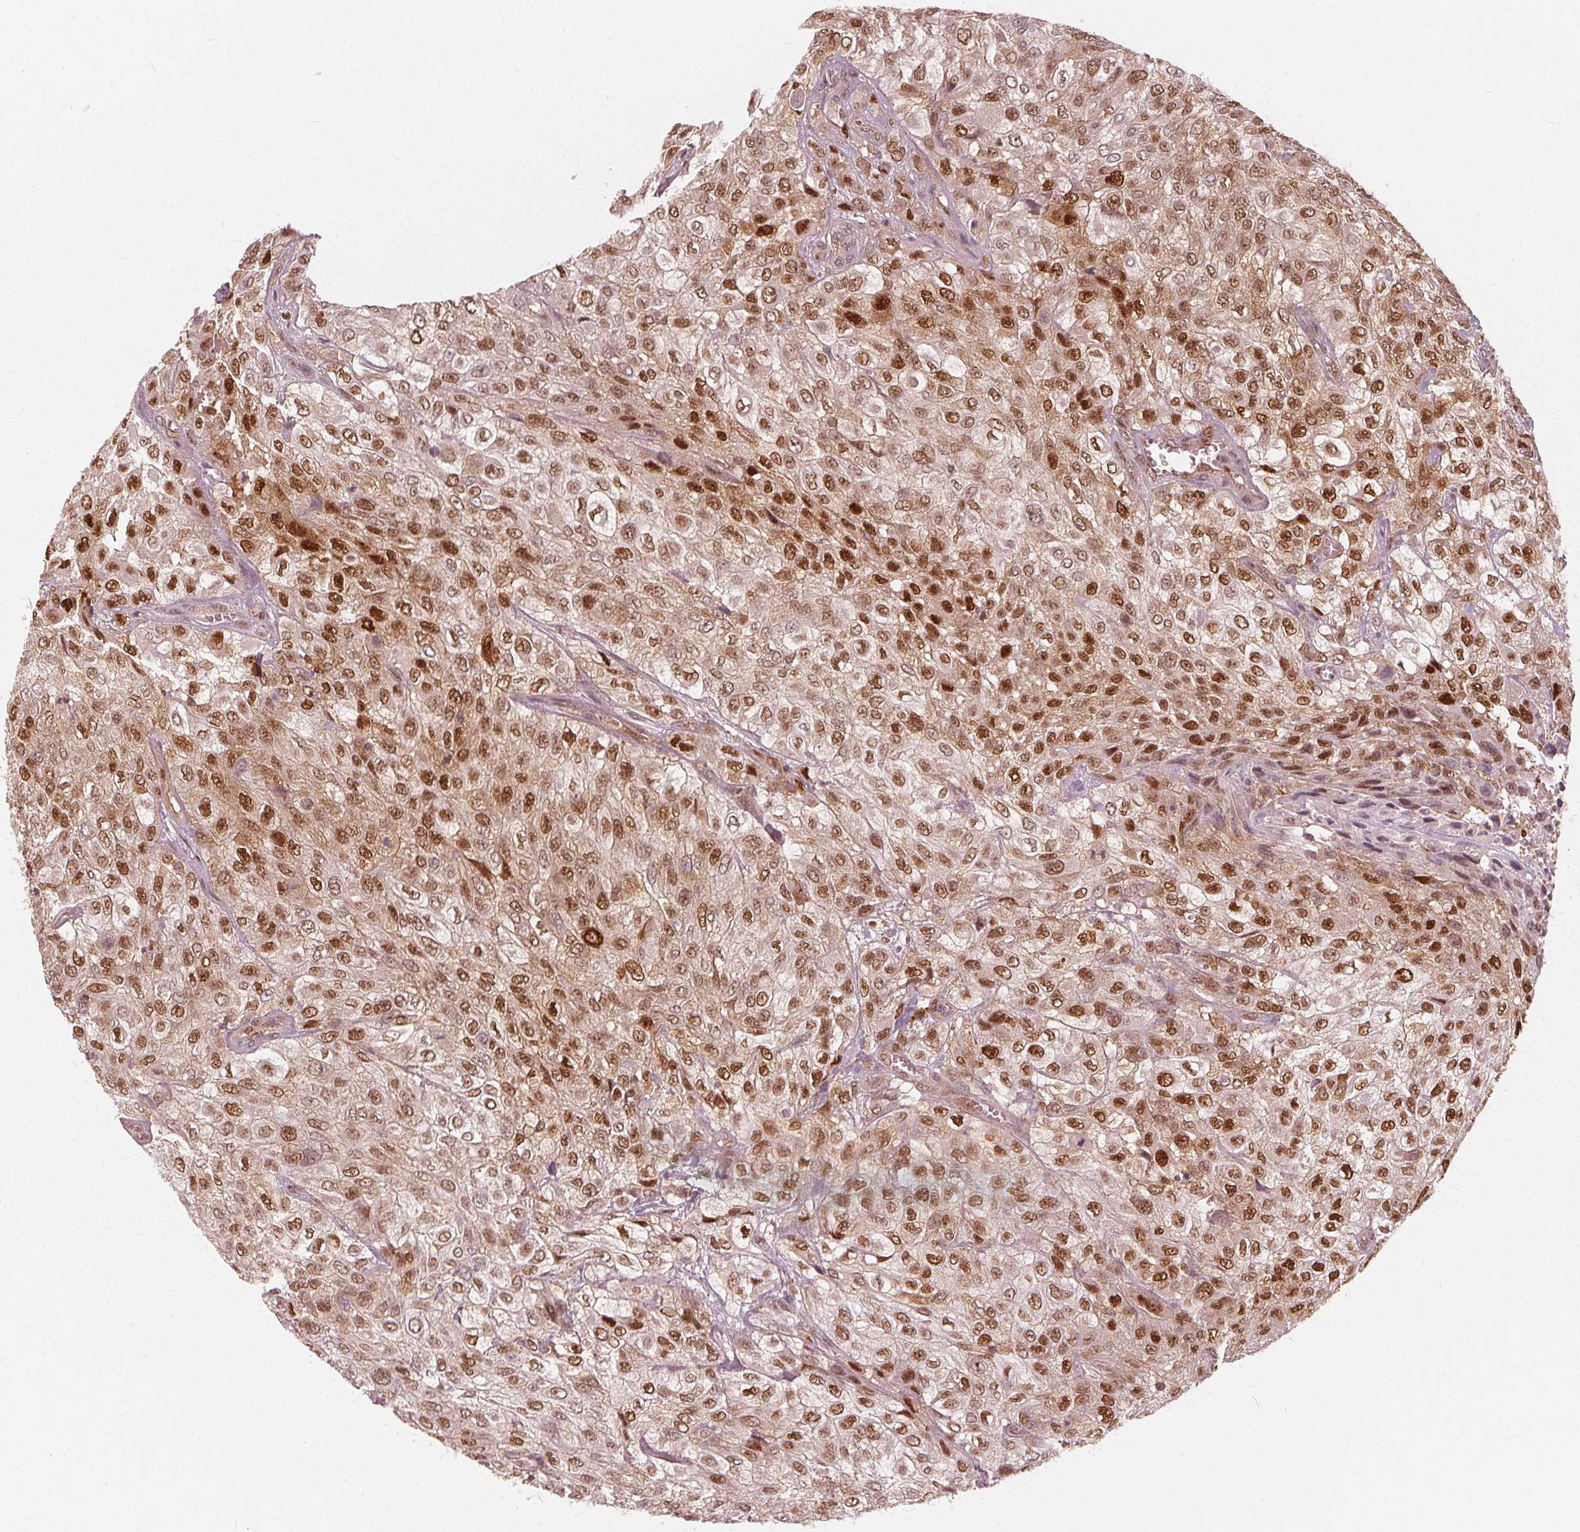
{"staining": {"intensity": "moderate", "quantity": "25%-75%", "location": "nuclear"}, "tissue": "urothelial cancer", "cell_type": "Tumor cells", "image_type": "cancer", "snomed": [{"axis": "morphology", "description": "Urothelial carcinoma, High grade"}, {"axis": "topography", "description": "Urinary bladder"}], "caption": "High-magnification brightfield microscopy of urothelial cancer stained with DAB (3,3'-diaminobenzidine) (brown) and counterstained with hematoxylin (blue). tumor cells exhibit moderate nuclear staining is appreciated in about25%-75% of cells.", "gene": "SQSTM1", "patient": {"sex": "male", "age": 57}}